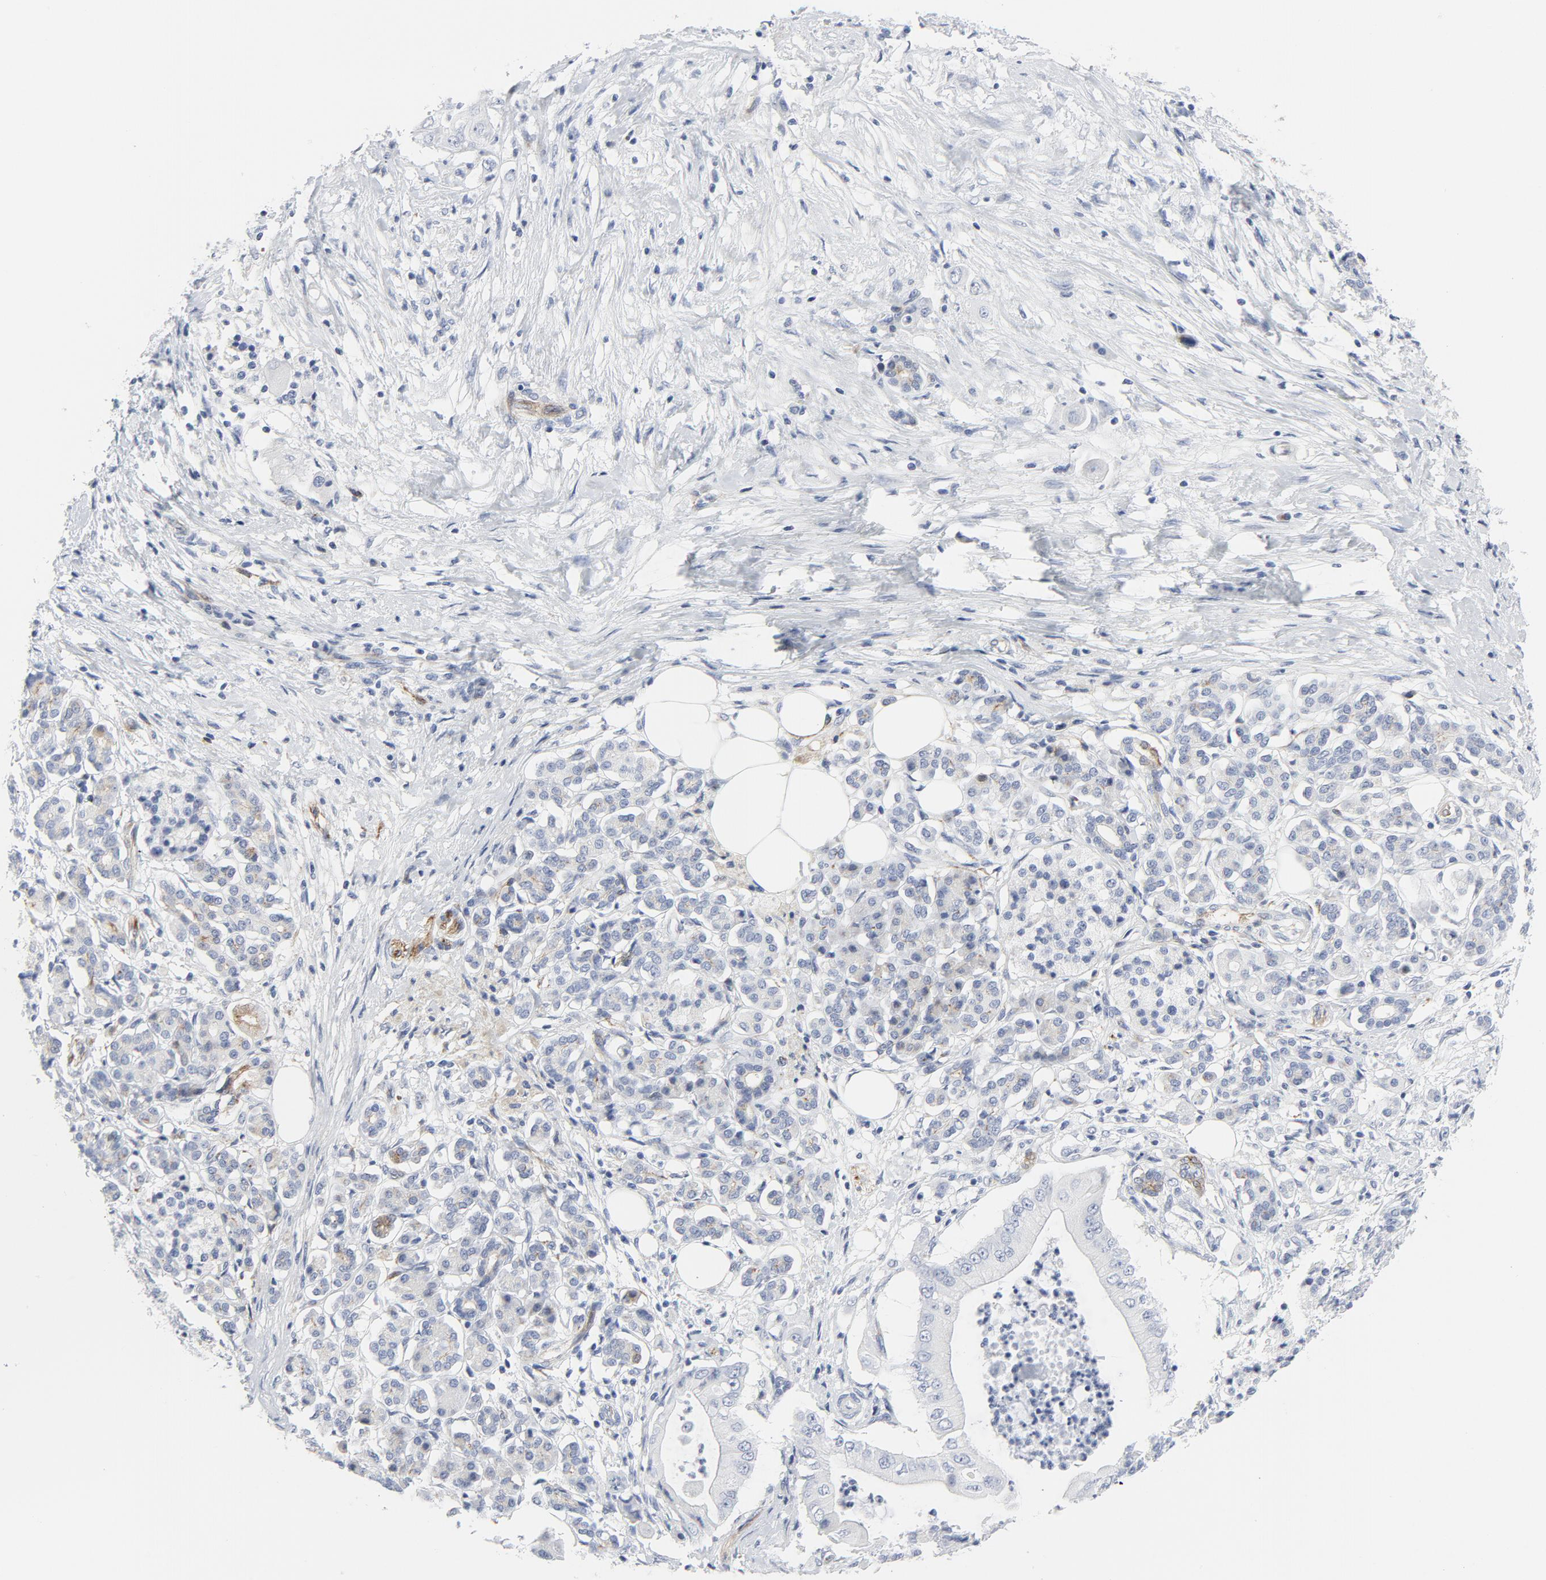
{"staining": {"intensity": "negative", "quantity": "none", "location": "none"}, "tissue": "pancreatic cancer", "cell_type": "Tumor cells", "image_type": "cancer", "snomed": [{"axis": "morphology", "description": "Adenocarcinoma, NOS"}, {"axis": "topography", "description": "Pancreas"}], "caption": "A high-resolution histopathology image shows immunohistochemistry staining of pancreatic adenocarcinoma, which exhibits no significant positivity in tumor cells.", "gene": "TUBB1", "patient": {"sex": "male", "age": 62}}